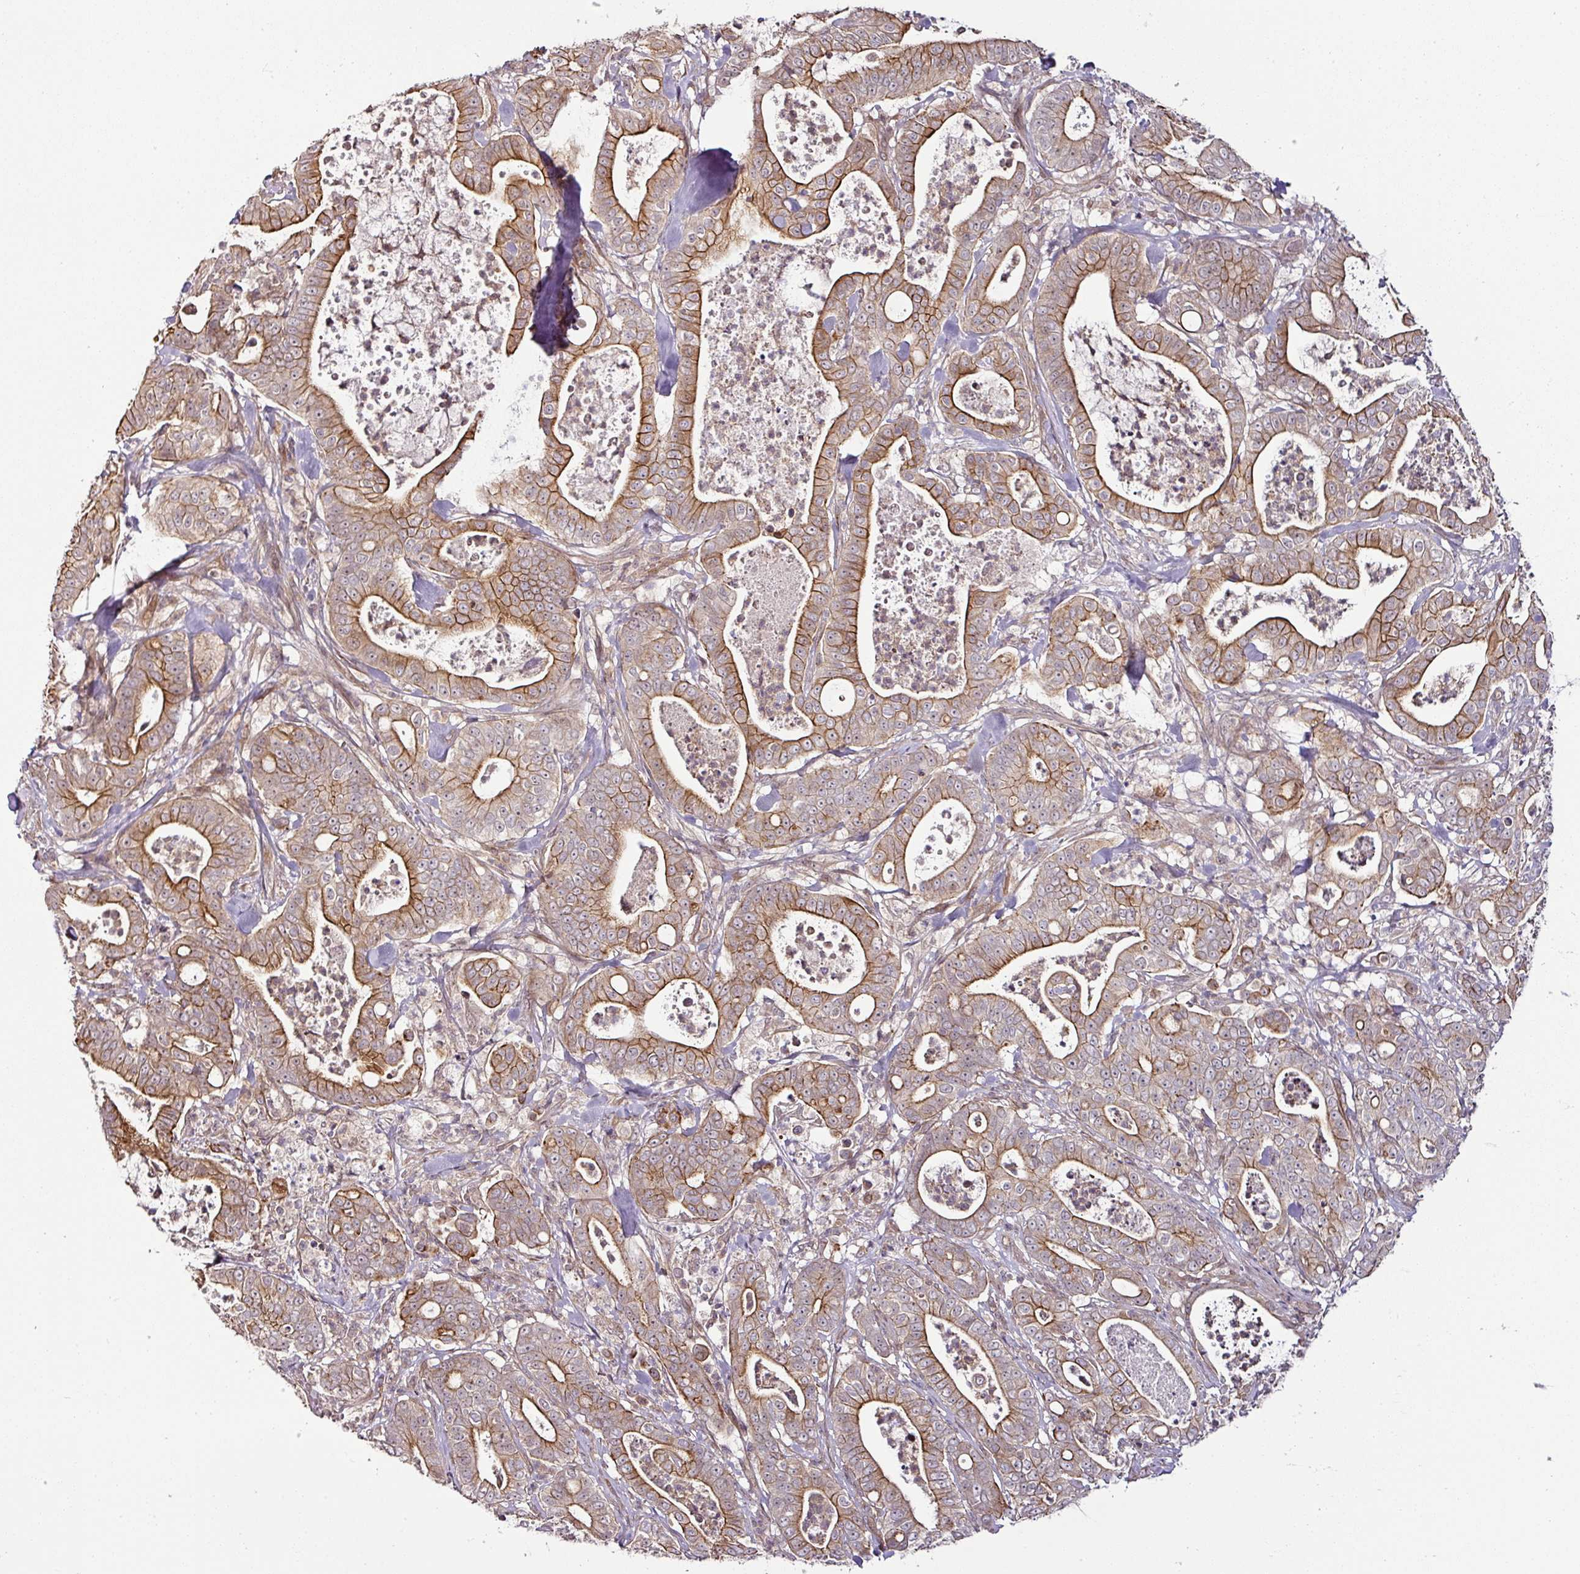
{"staining": {"intensity": "strong", "quantity": ">75%", "location": "cytoplasmic/membranous"}, "tissue": "pancreatic cancer", "cell_type": "Tumor cells", "image_type": "cancer", "snomed": [{"axis": "morphology", "description": "Adenocarcinoma, NOS"}, {"axis": "topography", "description": "Pancreas"}], "caption": "Protein expression analysis of adenocarcinoma (pancreatic) shows strong cytoplasmic/membranous positivity in about >75% of tumor cells.", "gene": "DCAF13", "patient": {"sex": "male", "age": 71}}